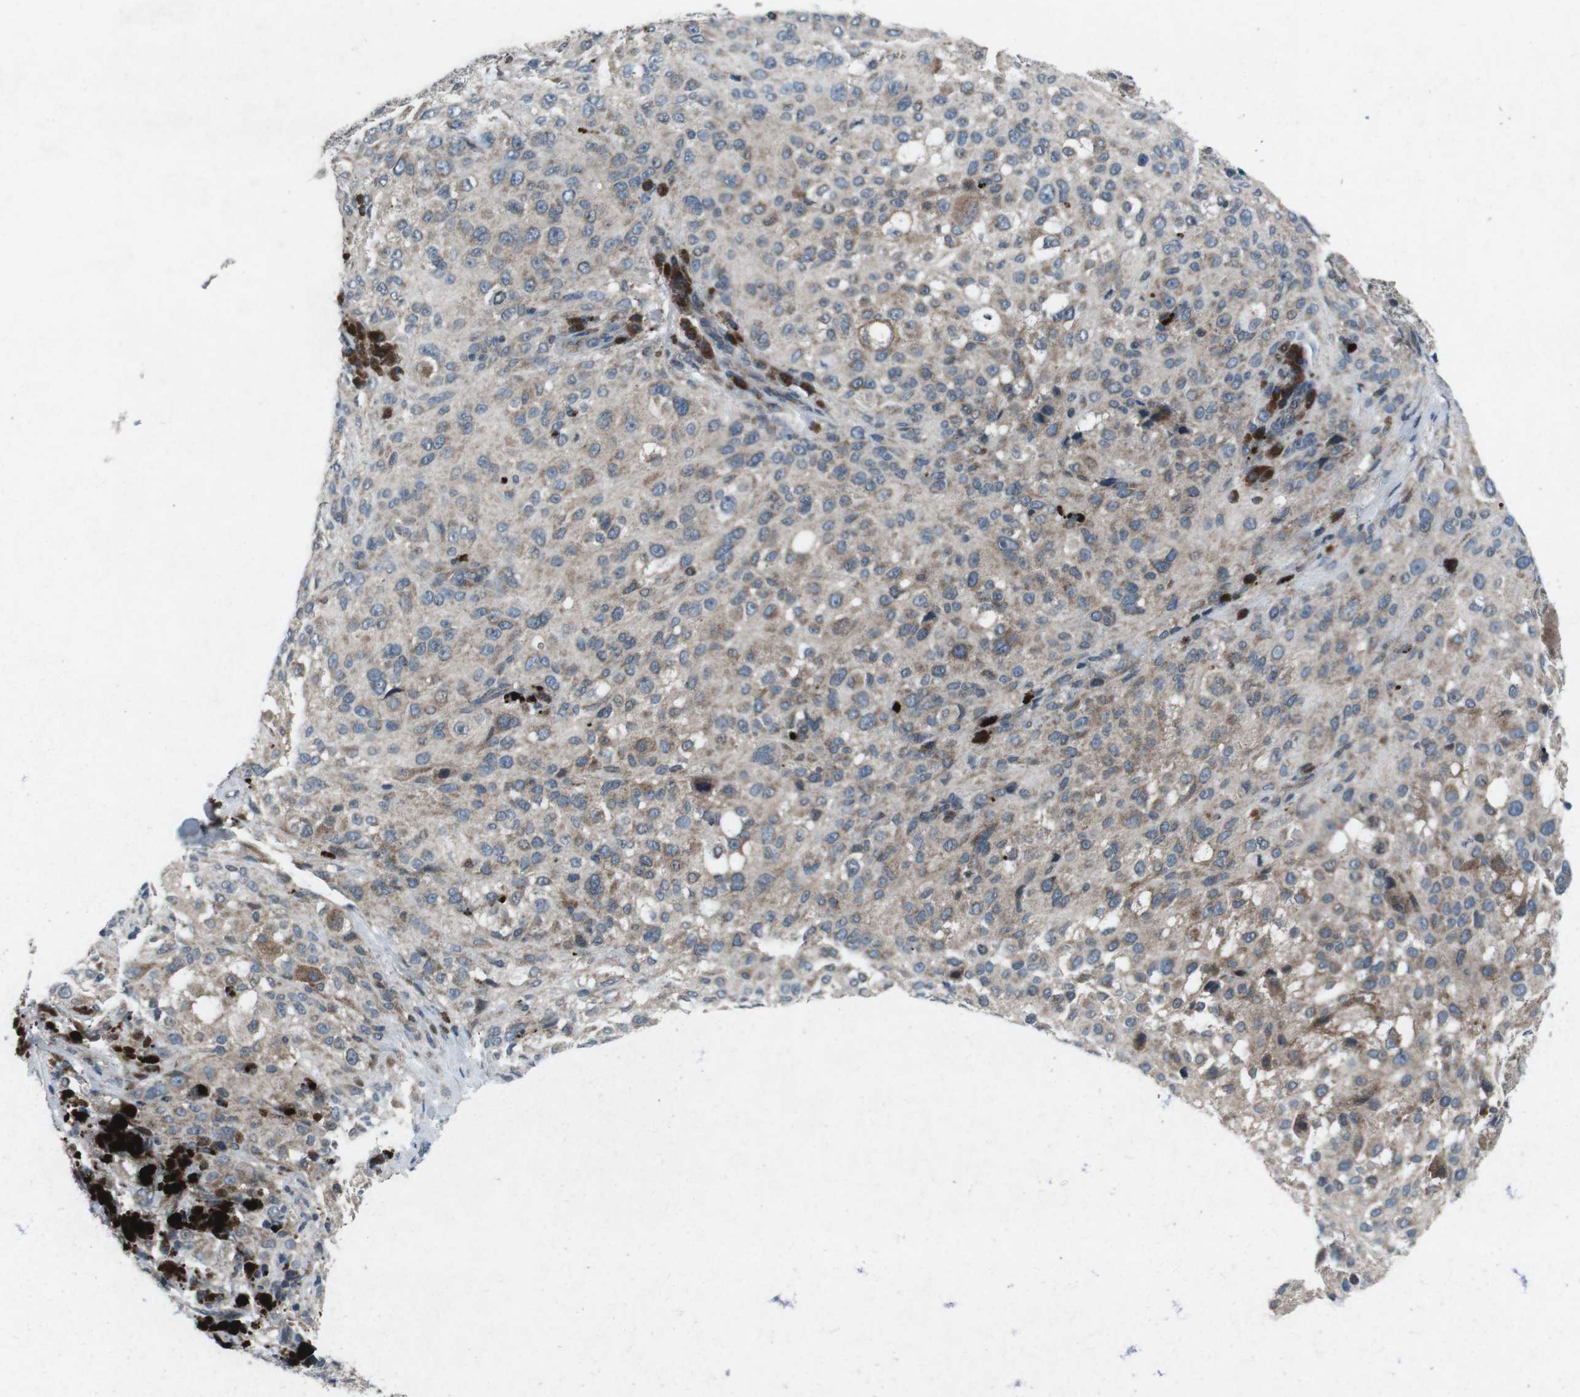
{"staining": {"intensity": "weak", "quantity": "<25%", "location": "cytoplasmic/membranous"}, "tissue": "melanoma", "cell_type": "Tumor cells", "image_type": "cancer", "snomed": [{"axis": "morphology", "description": "Necrosis, NOS"}, {"axis": "morphology", "description": "Malignant melanoma, NOS"}, {"axis": "topography", "description": "Skin"}], "caption": "Malignant melanoma stained for a protein using IHC shows no staining tumor cells.", "gene": "CDK16", "patient": {"sex": "female", "age": 87}}